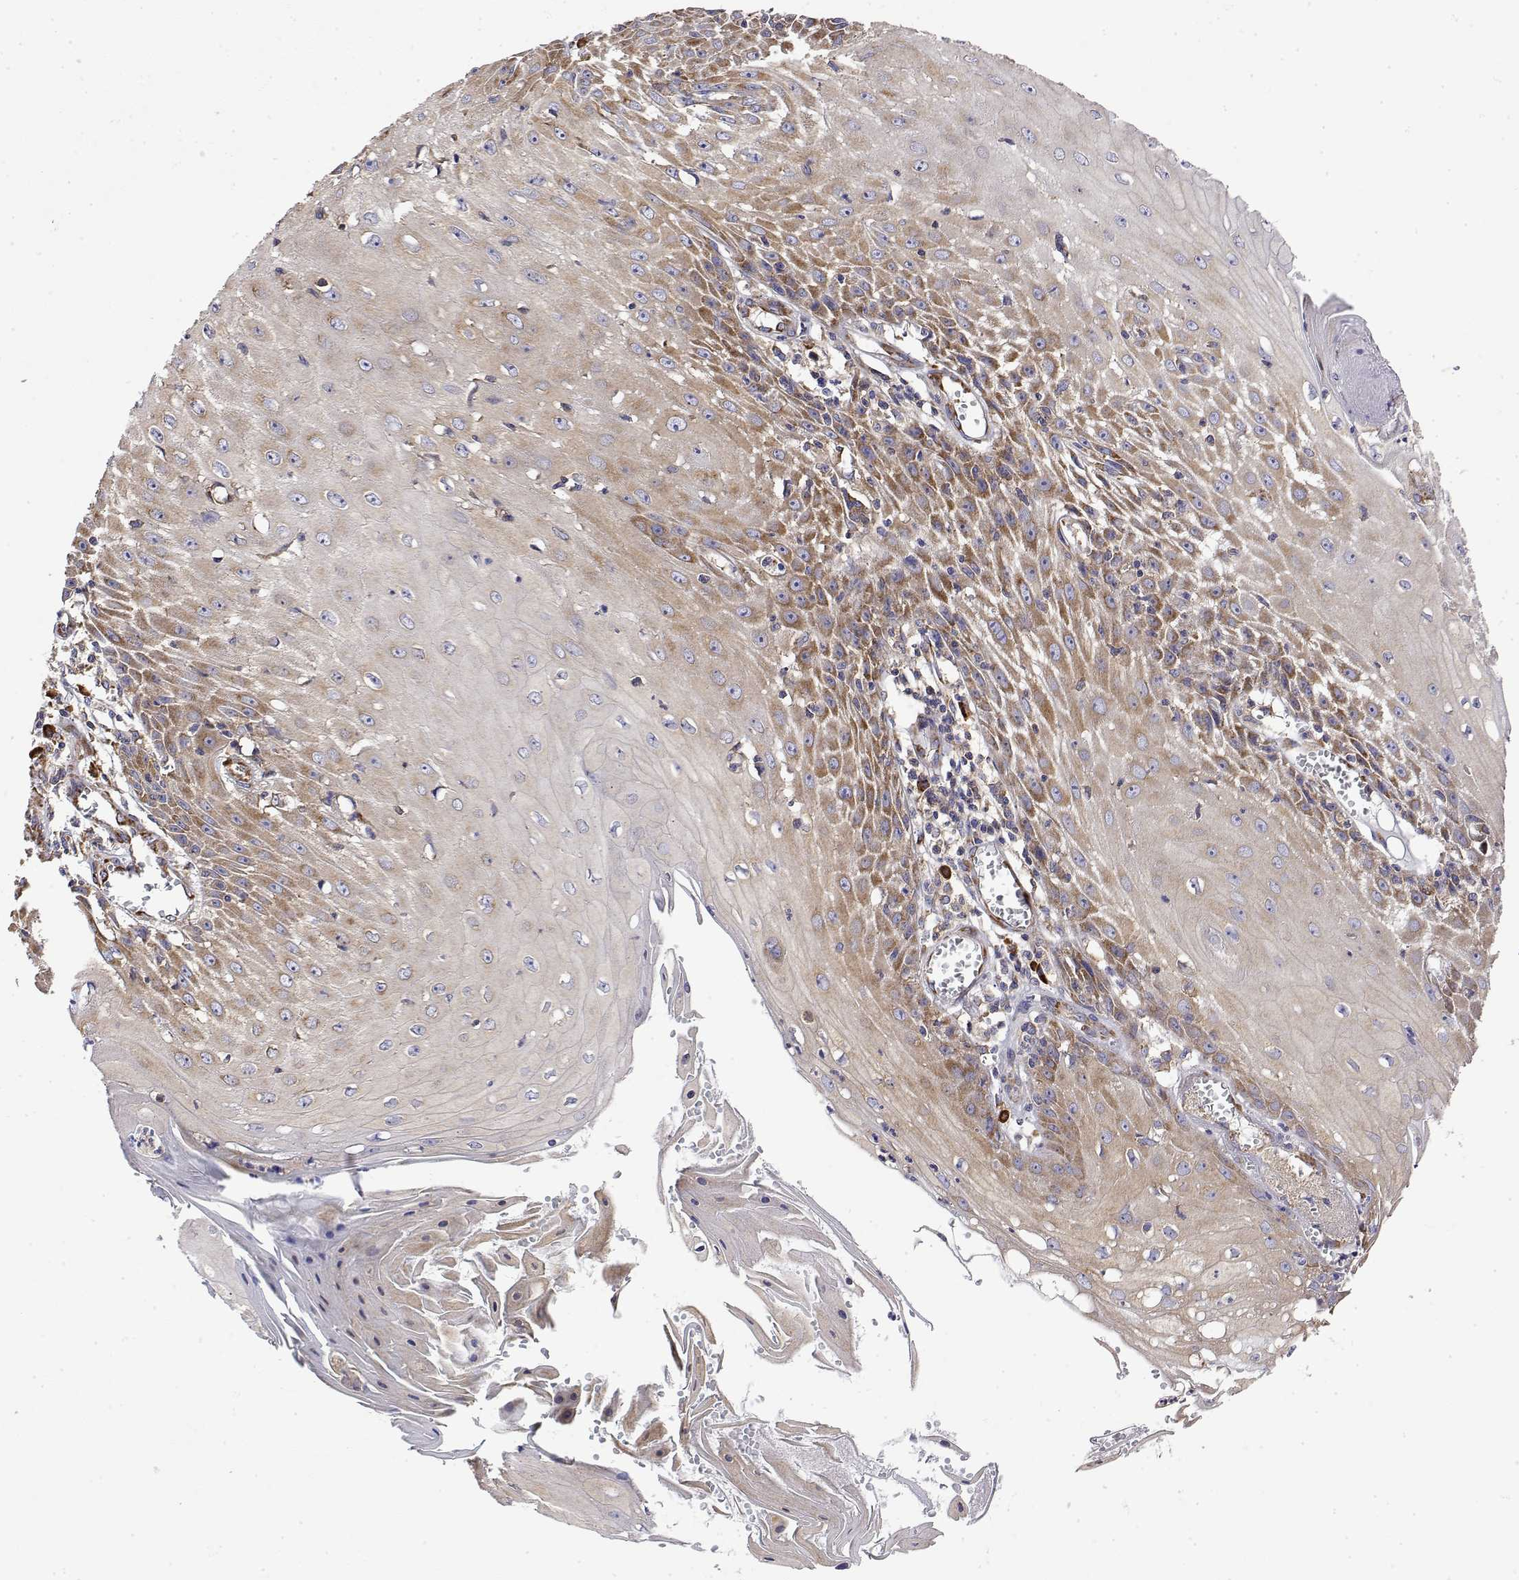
{"staining": {"intensity": "moderate", "quantity": "25%-75%", "location": "cytoplasmic/membranous"}, "tissue": "skin cancer", "cell_type": "Tumor cells", "image_type": "cancer", "snomed": [{"axis": "morphology", "description": "Squamous cell carcinoma, NOS"}, {"axis": "topography", "description": "Skin"}], "caption": "Immunohistochemistry (IHC) (DAB (3,3'-diaminobenzidine)) staining of skin cancer demonstrates moderate cytoplasmic/membranous protein staining in approximately 25%-75% of tumor cells.", "gene": "EEF1G", "patient": {"sex": "female", "age": 73}}